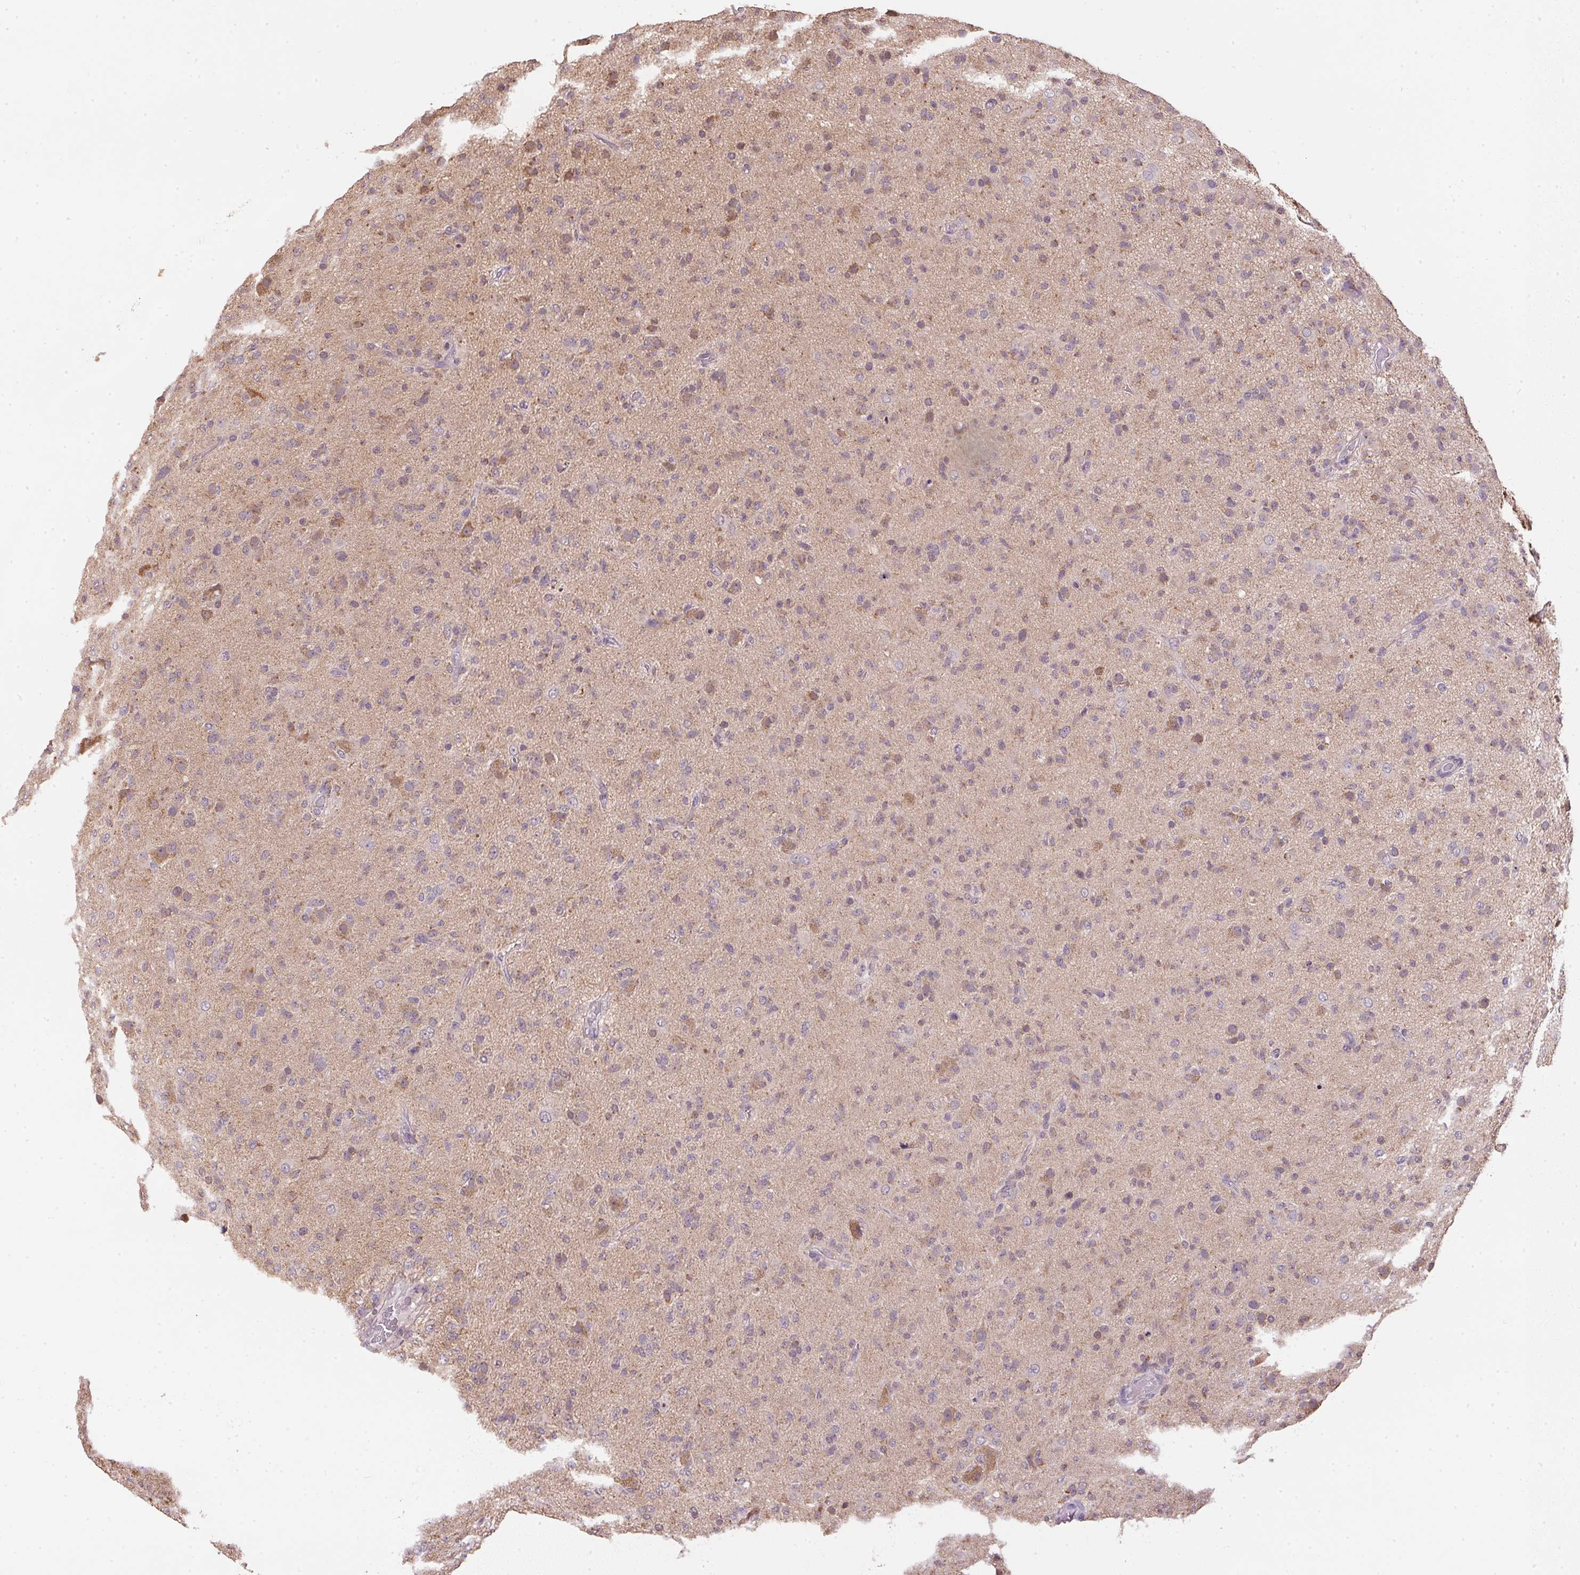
{"staining": {"intensity": "negative", "quantity": "none", "location": "none"}, "tissue": "glioma", "cell_type": "Tumor cells", "image_type": "cancer", "snomed": [{"axis": "morphology", "description": "Glioma, malignant, Low grade"}, {"axis": "topography", "description": "Brain"}], "caption": "This is an immunohistochemistry (IHC) image of malignant glioma (low-grade). There is no positivity in tumor cells.", "gene": "SC5D", "patient": {"sex": "male", "age": 65}}